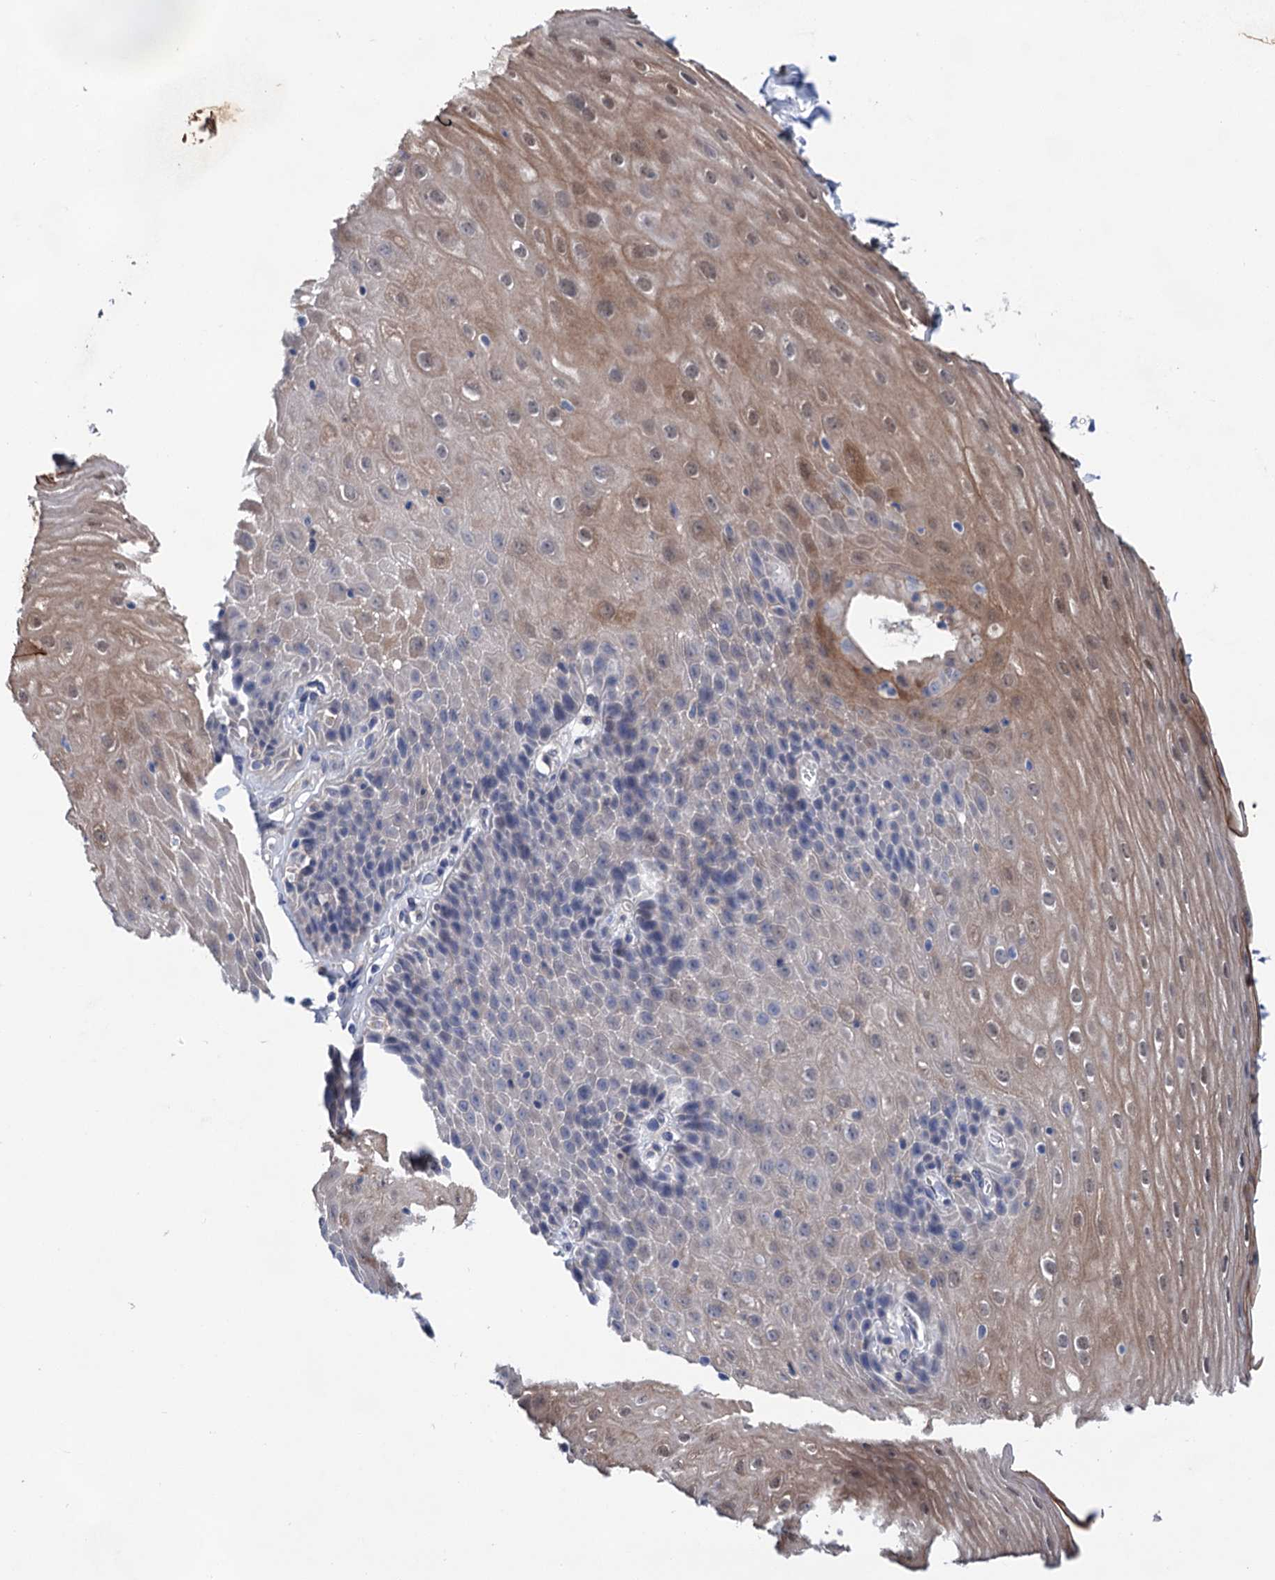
{"staining": {"intensity": "moderate", "quantity": "<25%", "location": "cytoplasmic/membranous"}, "tissue": "esophagus", "cell_type": "Squamous epithelial cells", "image_type": "normal", "snomed": [{"axis": "morphology", "description": "Normal tissue, NOS"}, {"axis": "topography", "description": "Esophagus"}], "caption": "An IHC image of unremarkable tissue is shown. Protein staining in brown labels moderate cytoplasmic/membranous positivity in esophagus within squamous epithelial cells. The protein is stained brown, and the nuclei are stained in blue (DAB (3,3'-diaminobenzidine) IHC with brightfield microscopy, high magnification).", "gene": "MORN3", "patient": {"sex": "female", "age": 61}}